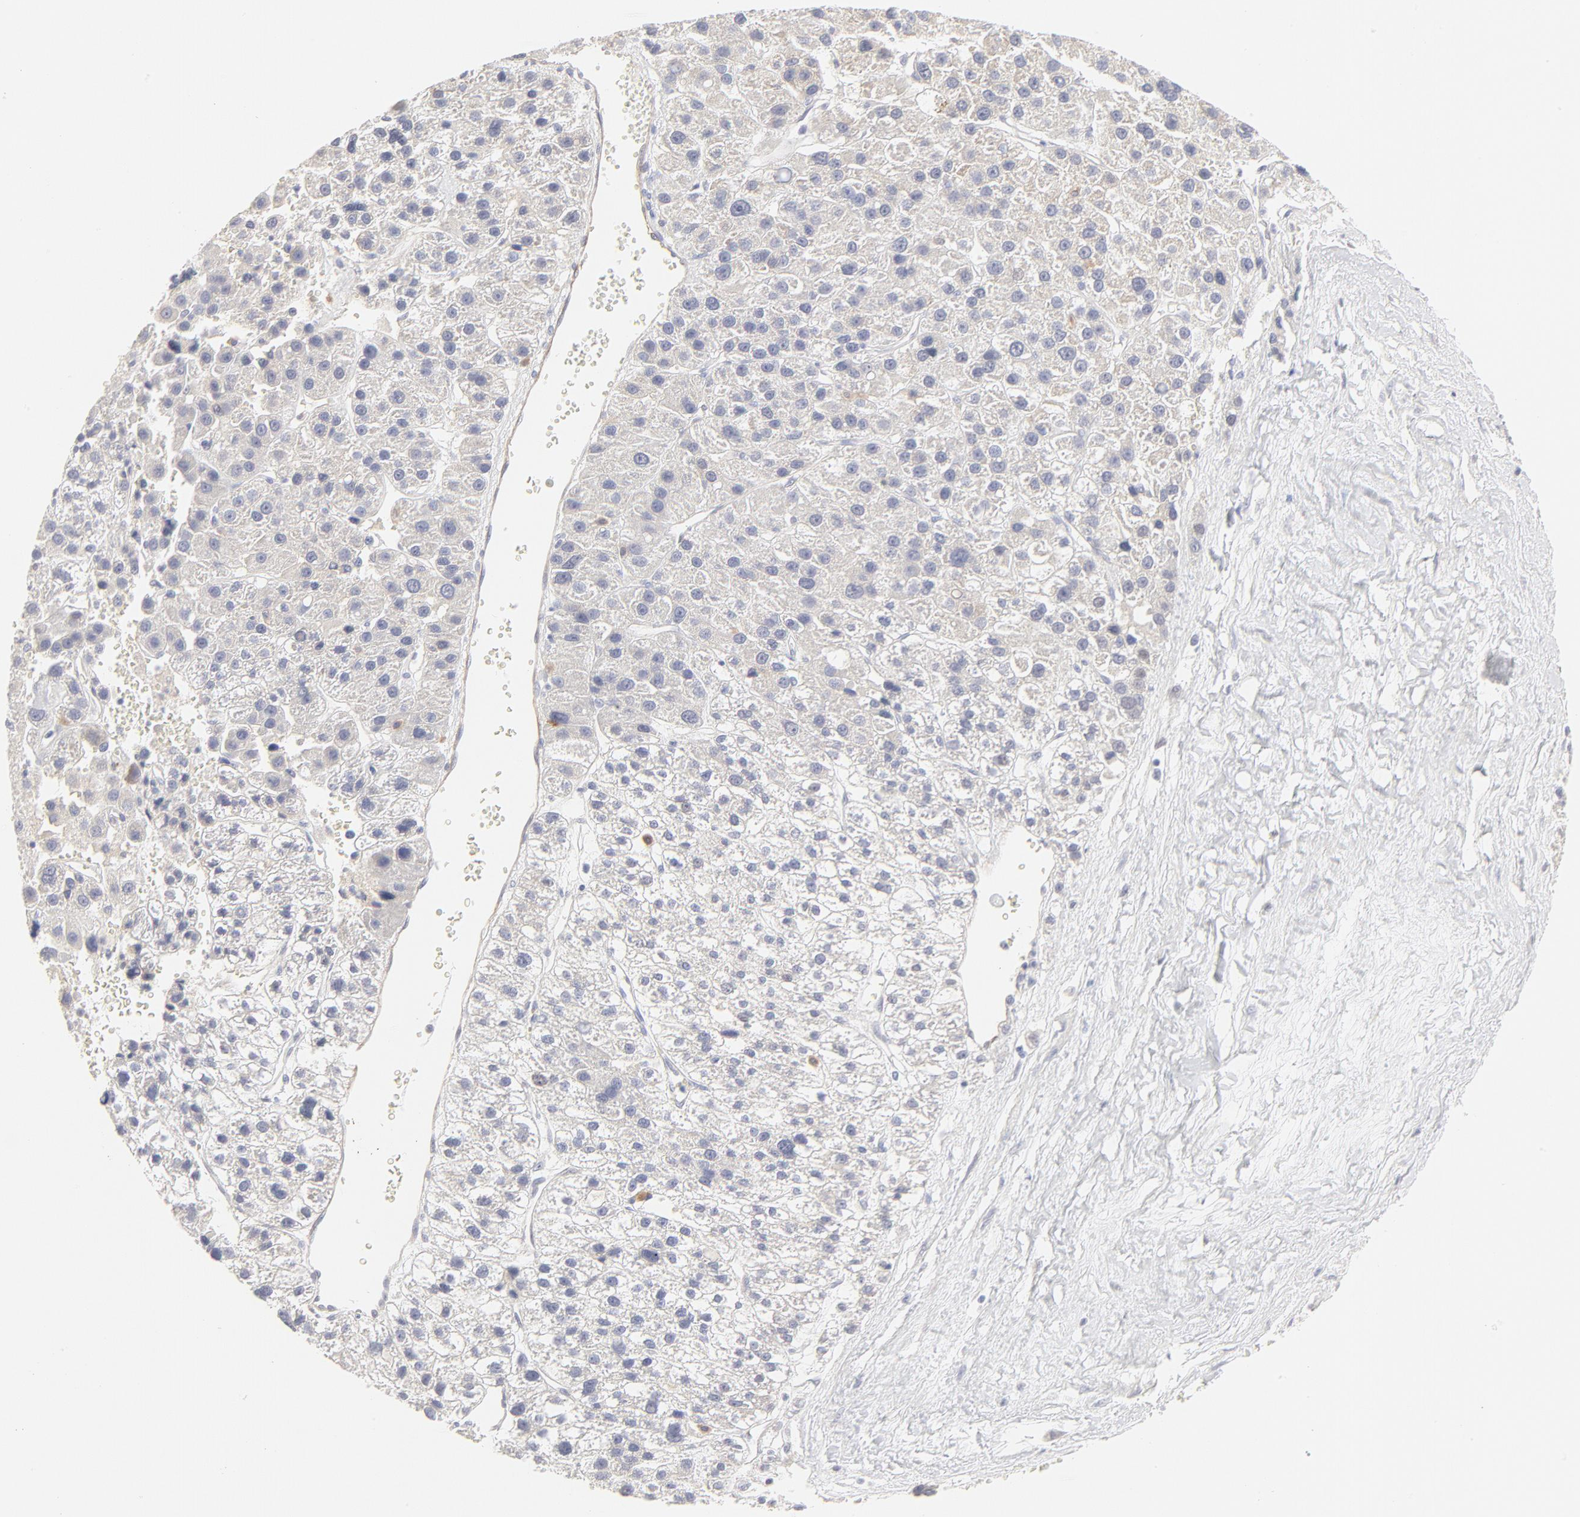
{"staining": {"intensity": "negative", "quantity": "none", "location": "none"}, "tissue": "liver cancer", "cell_type": "Tumor cells", "image_type": "cancer", "snomed": [{"axis": "morphology", "description": "Carcinoma, Hepatocellular, NOS"}, {"axis": "topography", "description": "Liver"}], "caption": "Tumor cells show no significant staining in liver hepatocellular carcinoma.", "gene": "ELF3", "patient": {"sex": "female", "age": 85}}